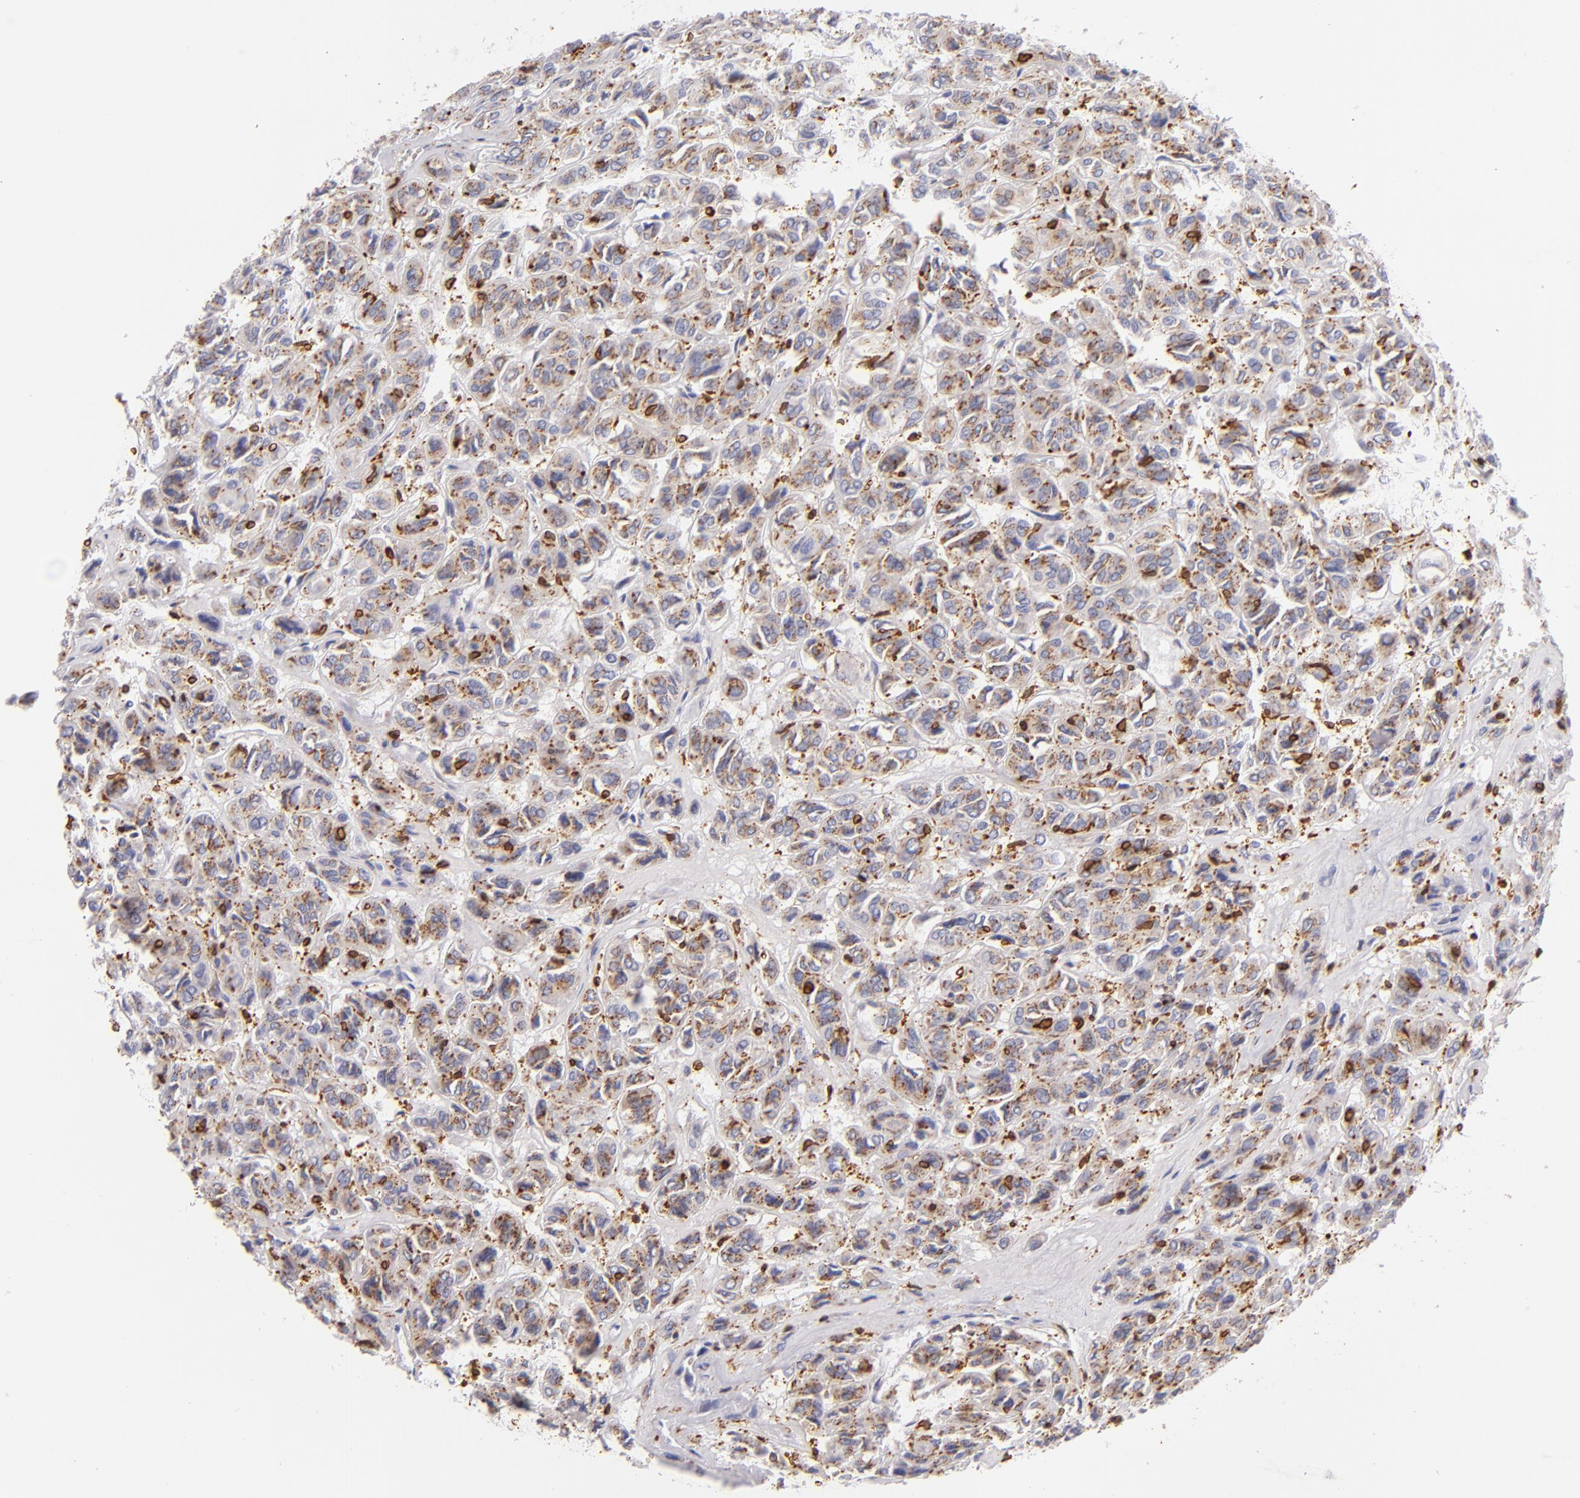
{"staining": {"intensity": "moderate", "quantity": "25%-75%", "location": "cytoplasmic/membranous"}, "tissue": "thyroid cancer", "cell_type": "Tumor cells", "image_type": "cancer", "snomed": [{"axis": "morphology", "description": "Follicular adenoma carcinoma, NOS"}, {"axis": "topography", "description": "Thyroid gland"}], "caption": "This is a photomicrograph of immunohistochemistry (IHC) staining of thyroid cancer (follicular adenoma carcinoma), which shows moderate staining in the cytoplasmic/membranous of tumor cells.", "gene": "CD74", "patient": {"sex": "female", "age": 71}}